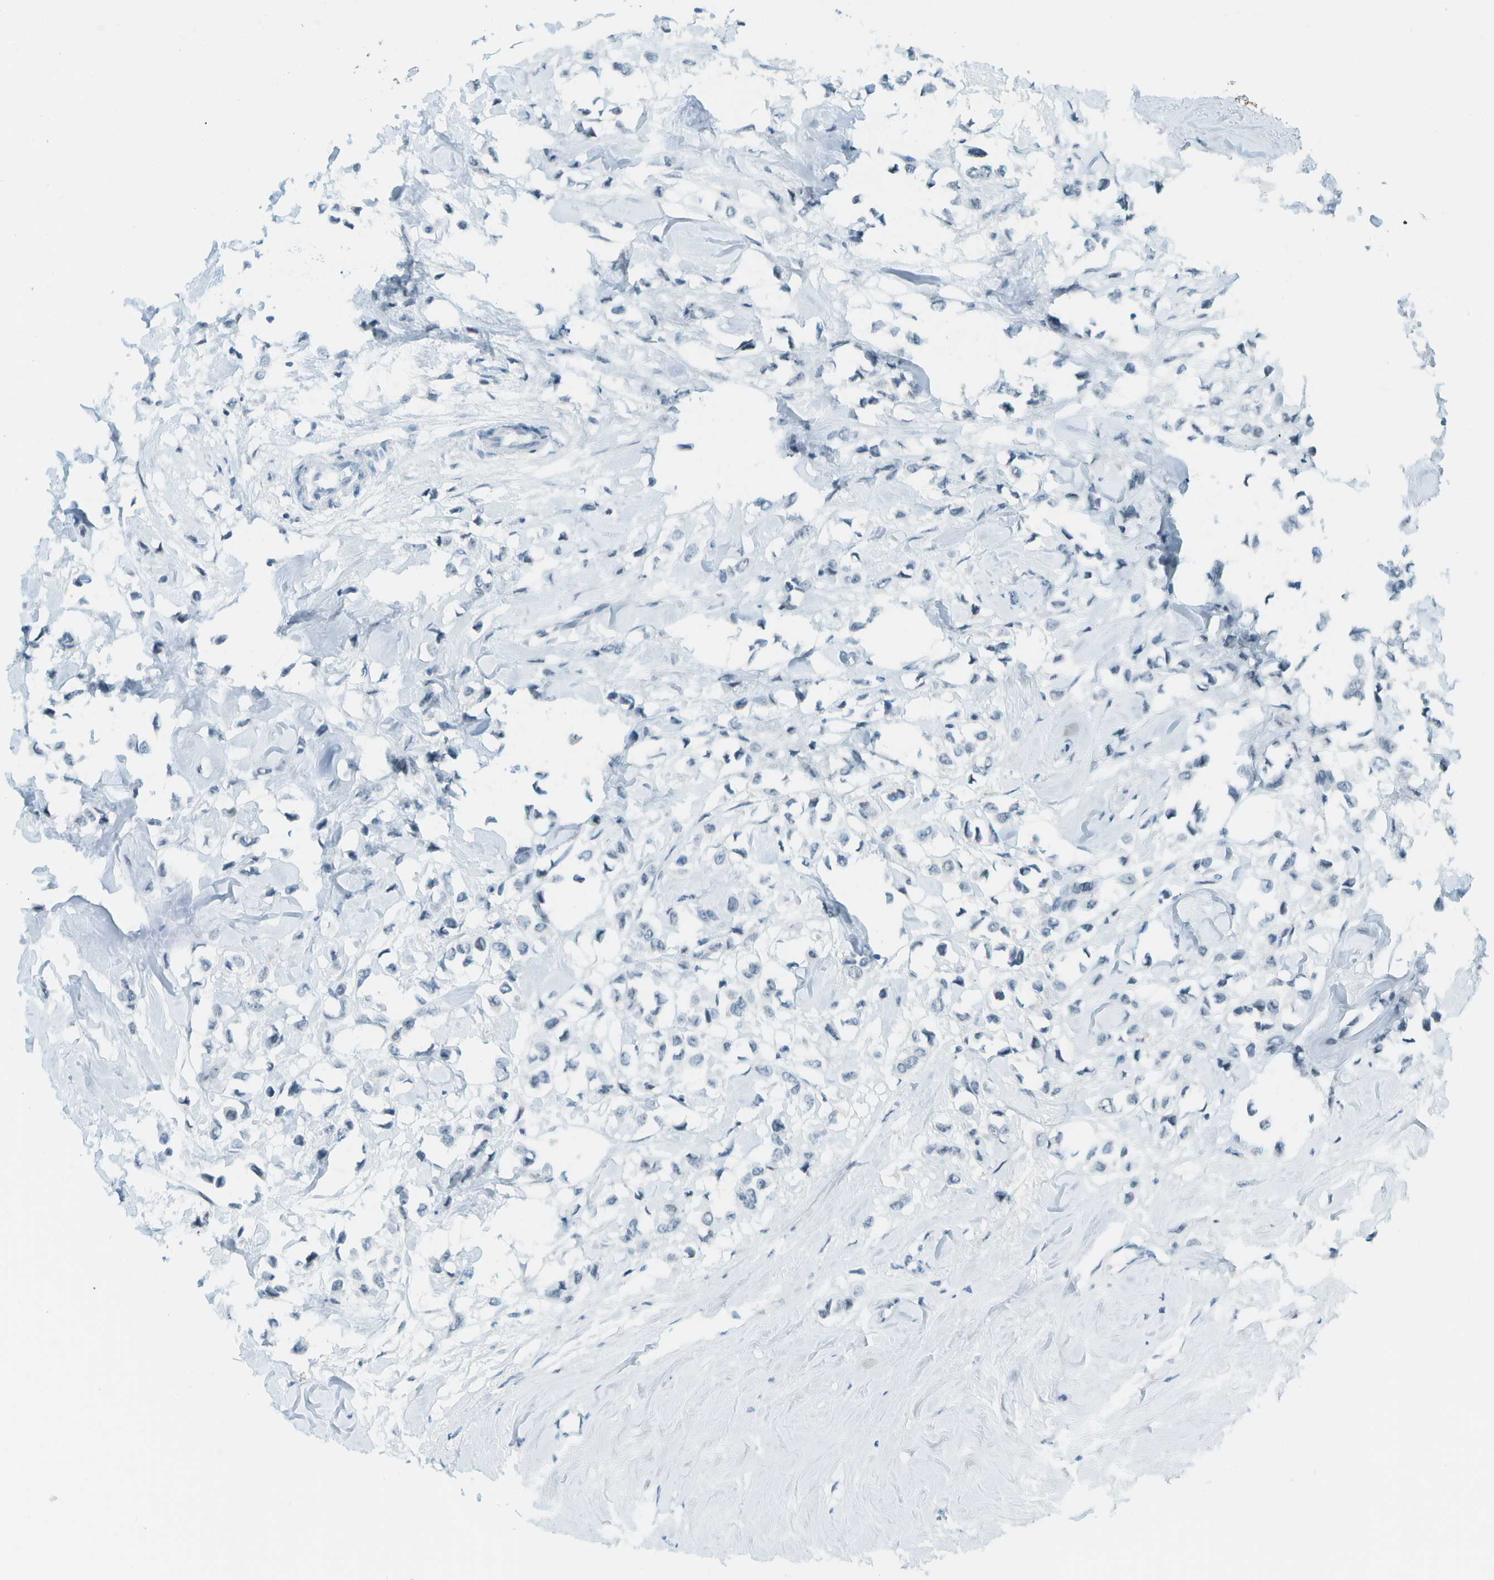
{"staining": {"intensity": "negative", "quantity": "none", "location": "none"}, "tissue": "breast cancer", "cell_type": "Tumor cells", "image_type": "cancer", "snomed": [{"axis": "morphology", "description": "Lobular carcinoma"}, {"axis": "topography", "description": "Breast"}], "caption": "Immunohistochemical staining of human lobular carcinoma (breast) exhibits no significant staining in tumor cells.", "gene": "NEK11", "patient": {"sex": "female", "age": 51}}